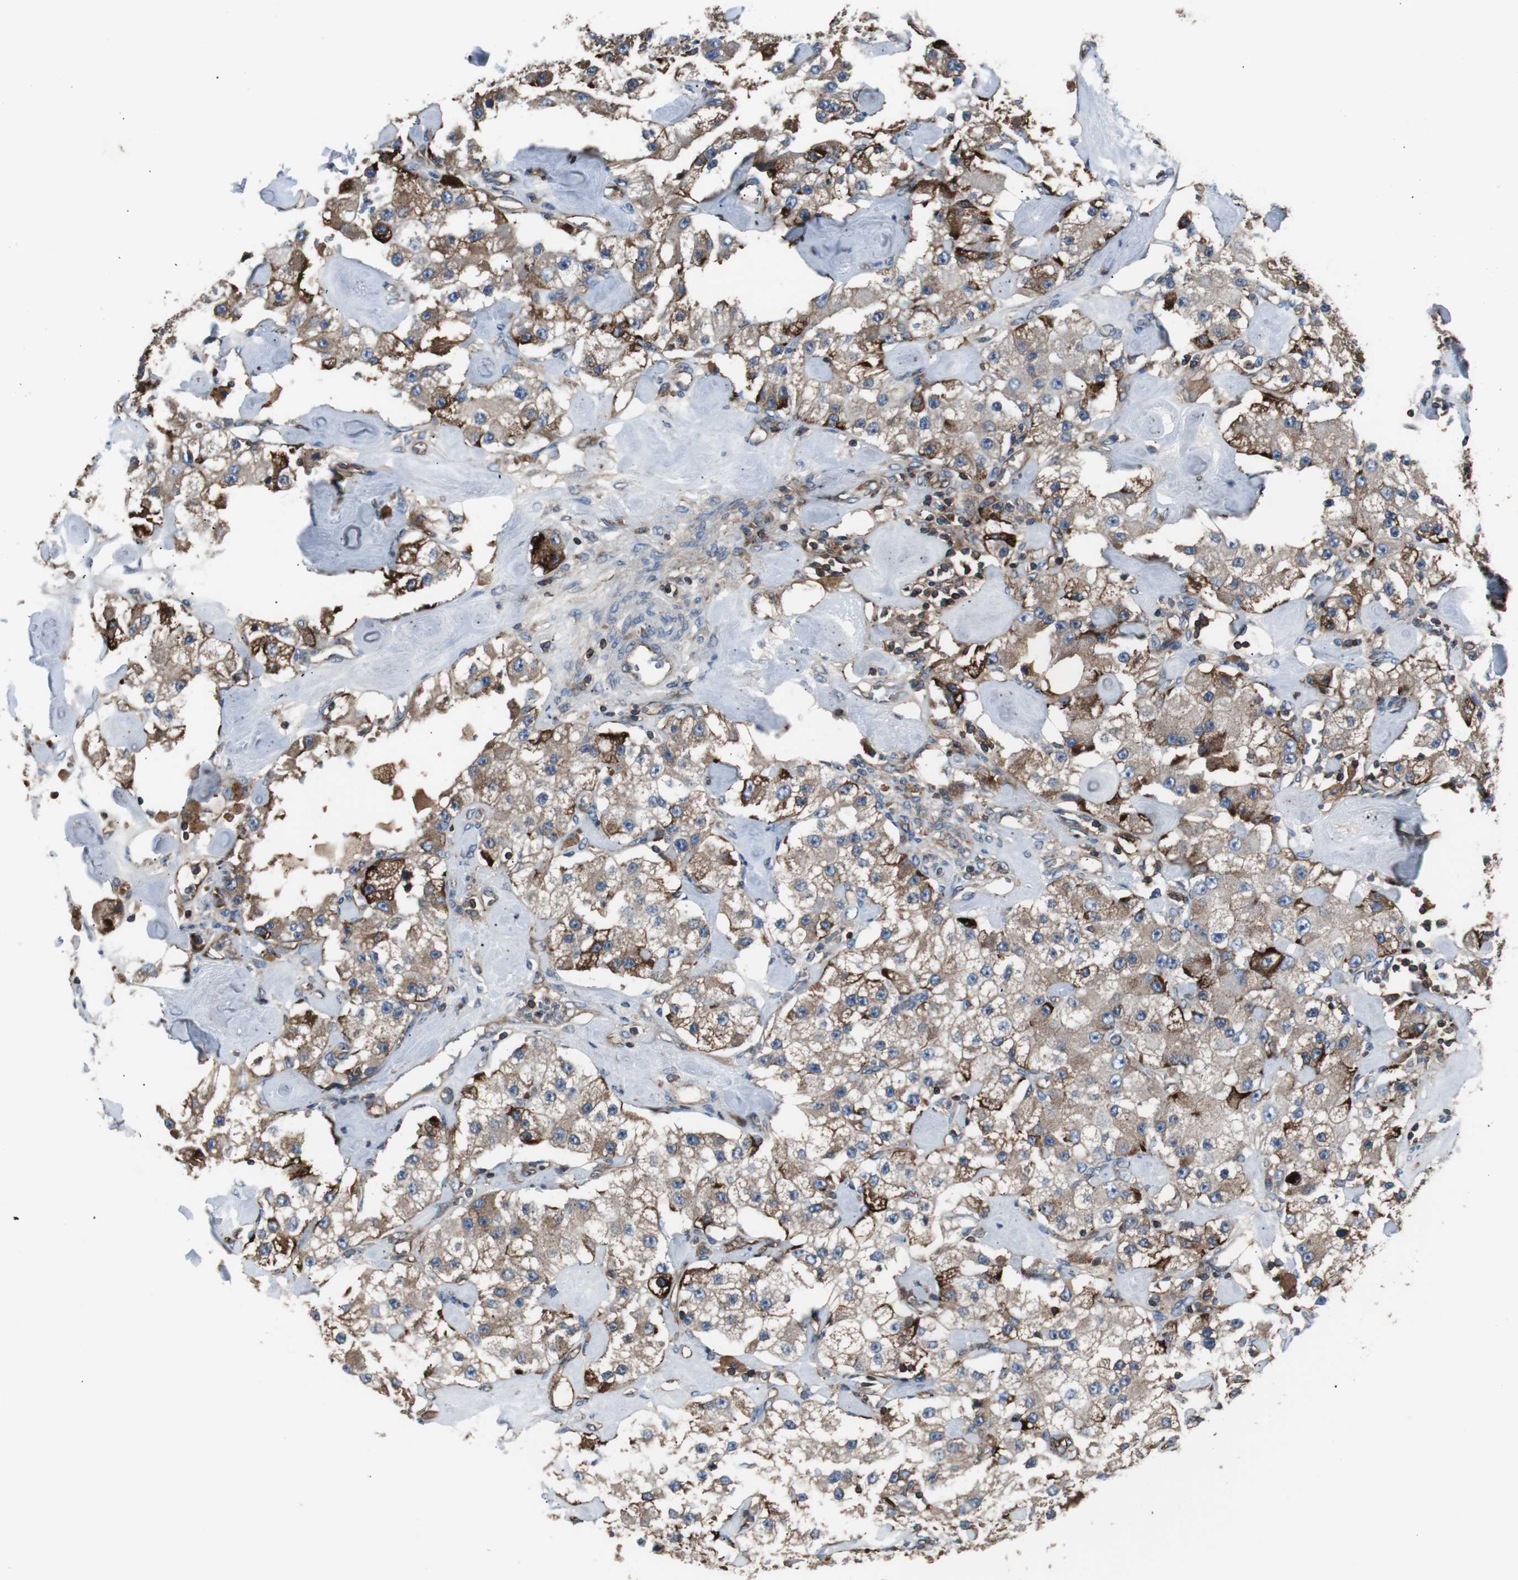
{"staining": {"intensity": "strong", "quantity": "25%-75%", "location": "cytoplasmic/membranous"}, "tissue": "carcinoid", "cell_type": "Tumor cells", "image_type": "cancer", "snomed": [{"axis": "morphology", "description": "Carcinoid, malignant, NOS"}, {"axis": "topography", "description": "Pancreas"}], "caption": "Strong cytoplasmic/membranous staining is identified in approximately 25%-75% of tumor cells in carcinoid (malignant).", "gene": "B2M", "patient": {"sex": "male", "age": 41}}